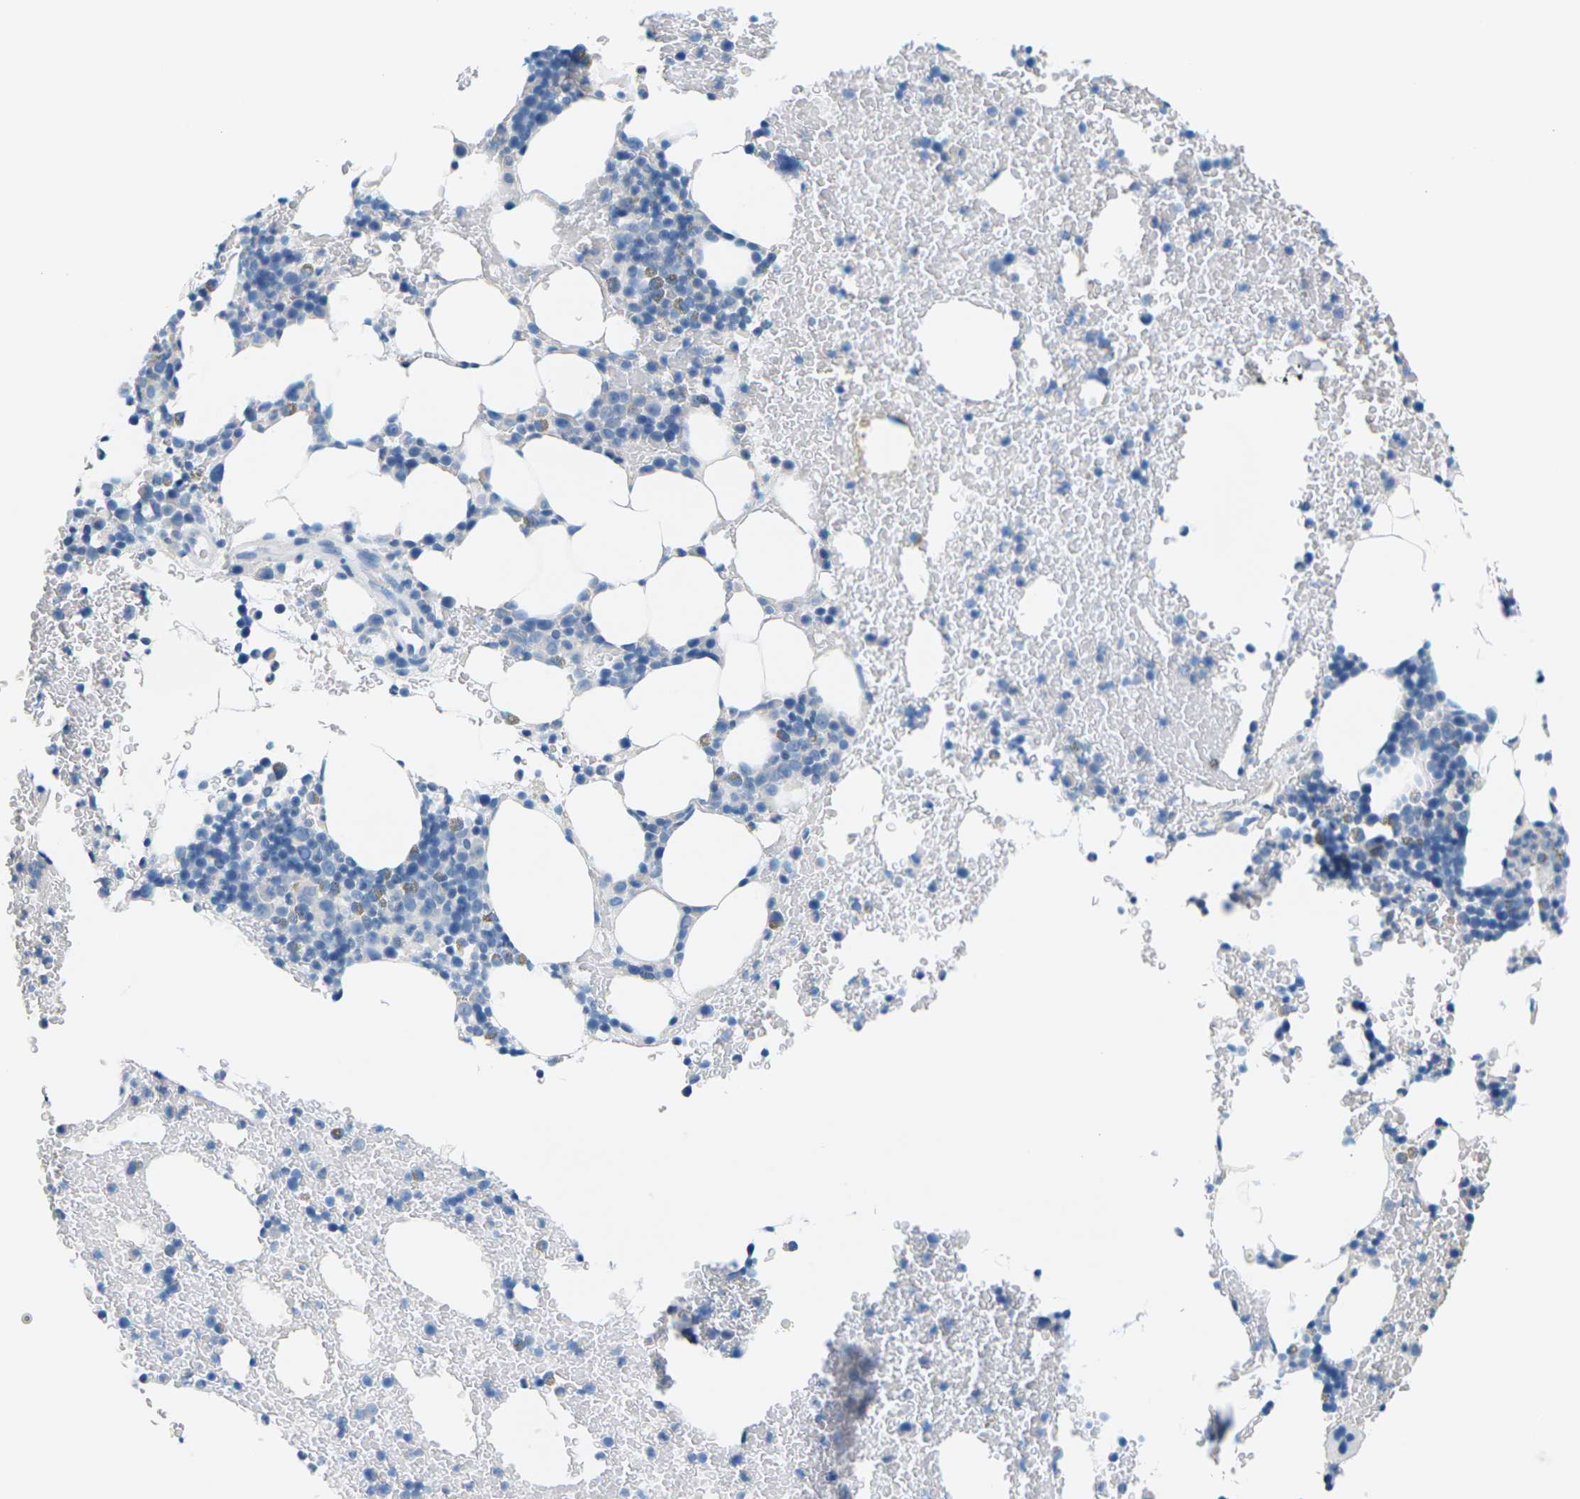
{"staining": {"intensity": "negative", "quantity": "none", "location": "none"}, "tissue": "bone marrow", "cell_type": "Hematopoietic cells", "image_type": "normal", "snomed": [{"axis": "morphology", "description": "Normal tissue, NOS"}, {"axis": "morphology", "description": "Inflammation, NOS"}, {"axis": "topography", "description": "Bone marrow"}], "caption": "The immunohistochemistry (IHC) micrograph has no significant staining in hematopoietic cells of bone marrow.", "gene": "SLC12A1", "patient": {"sex": "female", "age": 70}}